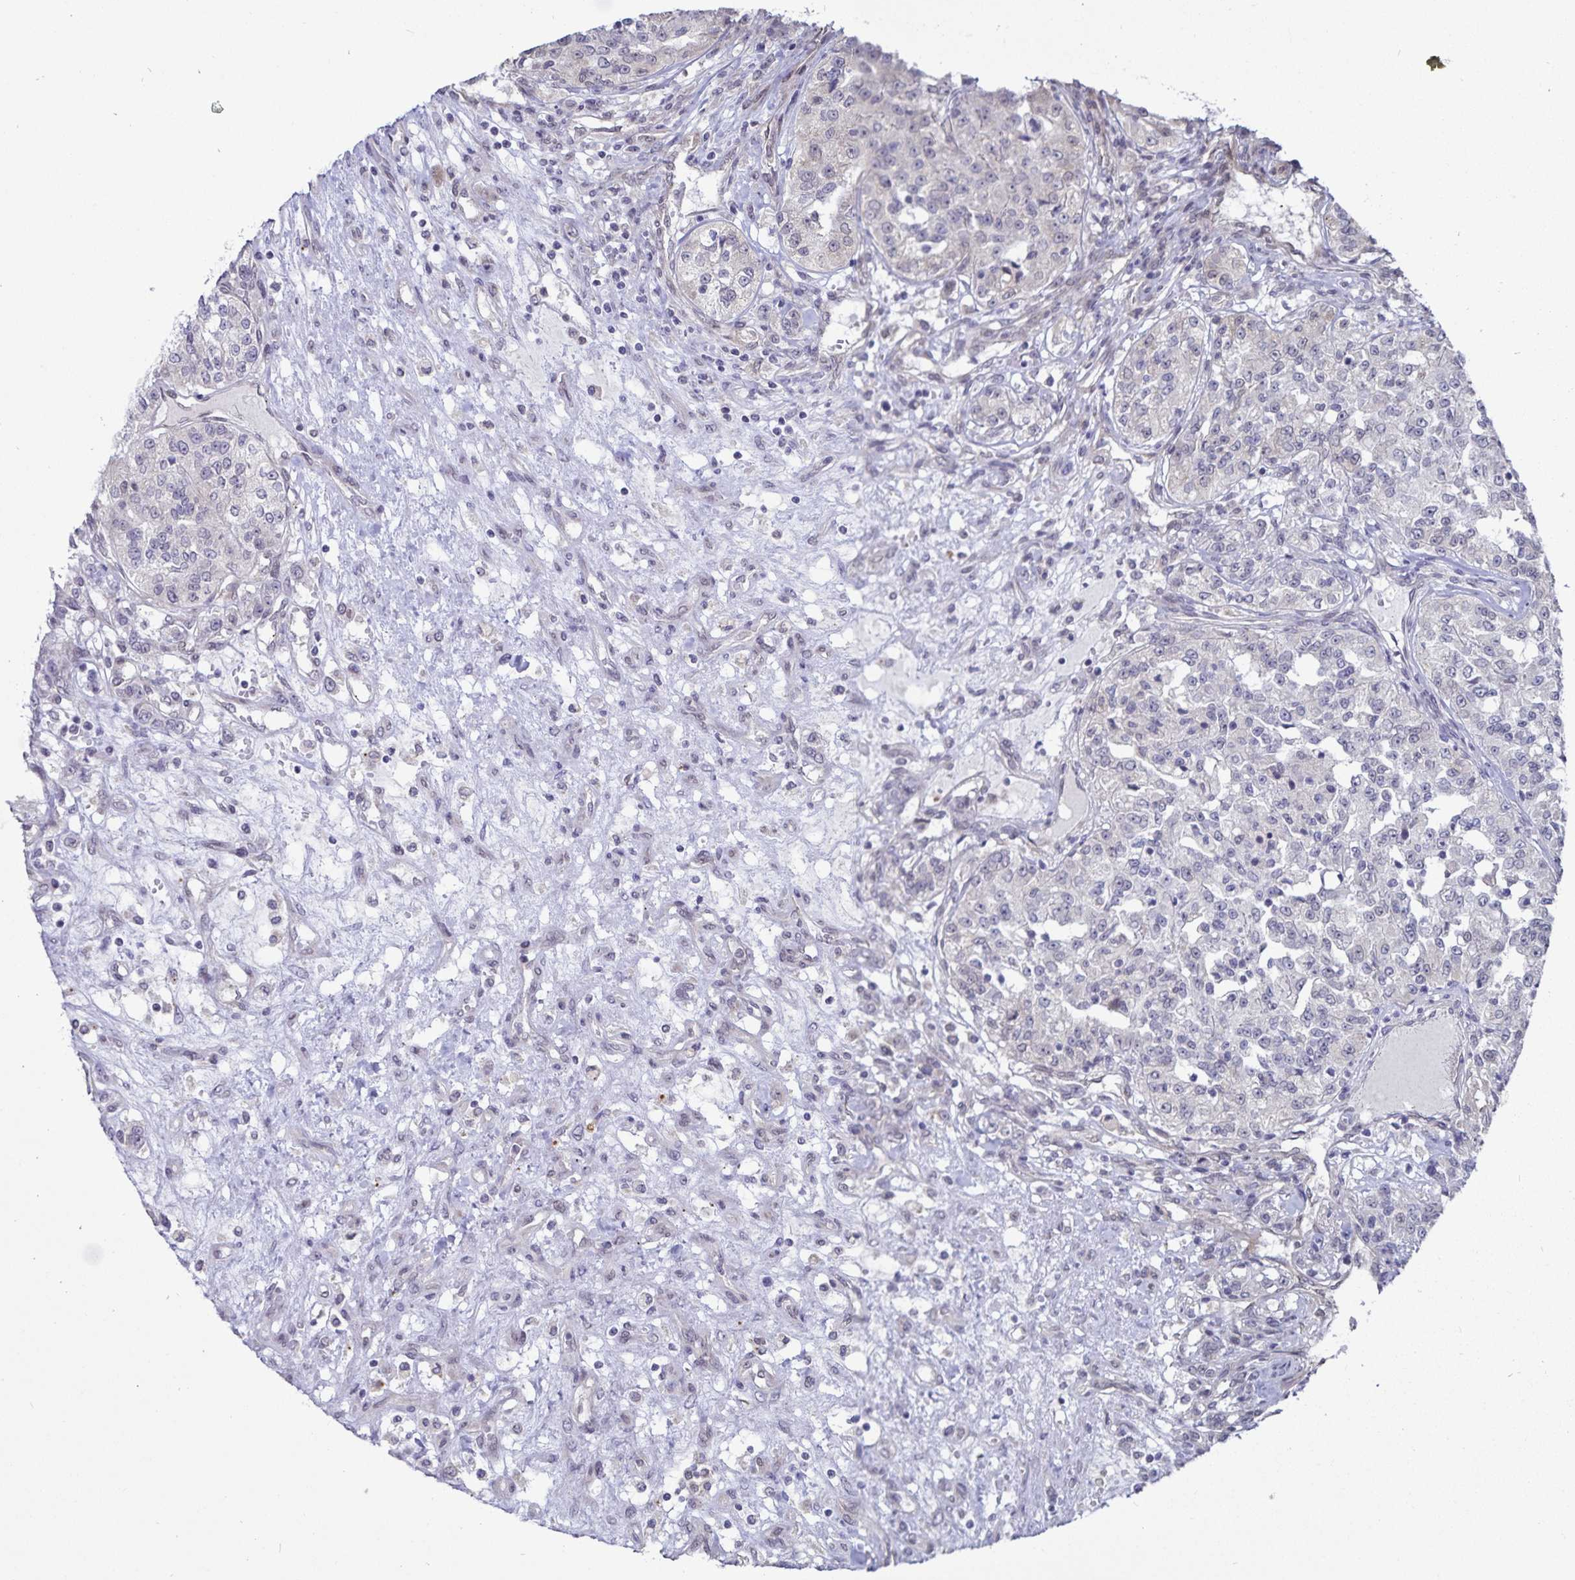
{"staining": {"intensity": "negative", "quantity": "none", "location": "none"}, "tissue": "renal cancer", "cell_type": "Tumor cells", "image_type": "cancer", "snomed": [{"axis": "morphology", "description": "Adenocarcinoma, NOS"}, {"axis": "topography", "description": "Kidney"}], "caption": "An image of human renal adenocarcinoma is negative for staining in tumor cells.", "gene": "ATP2A2", "patient": {"sex": "female", "age": 63}}